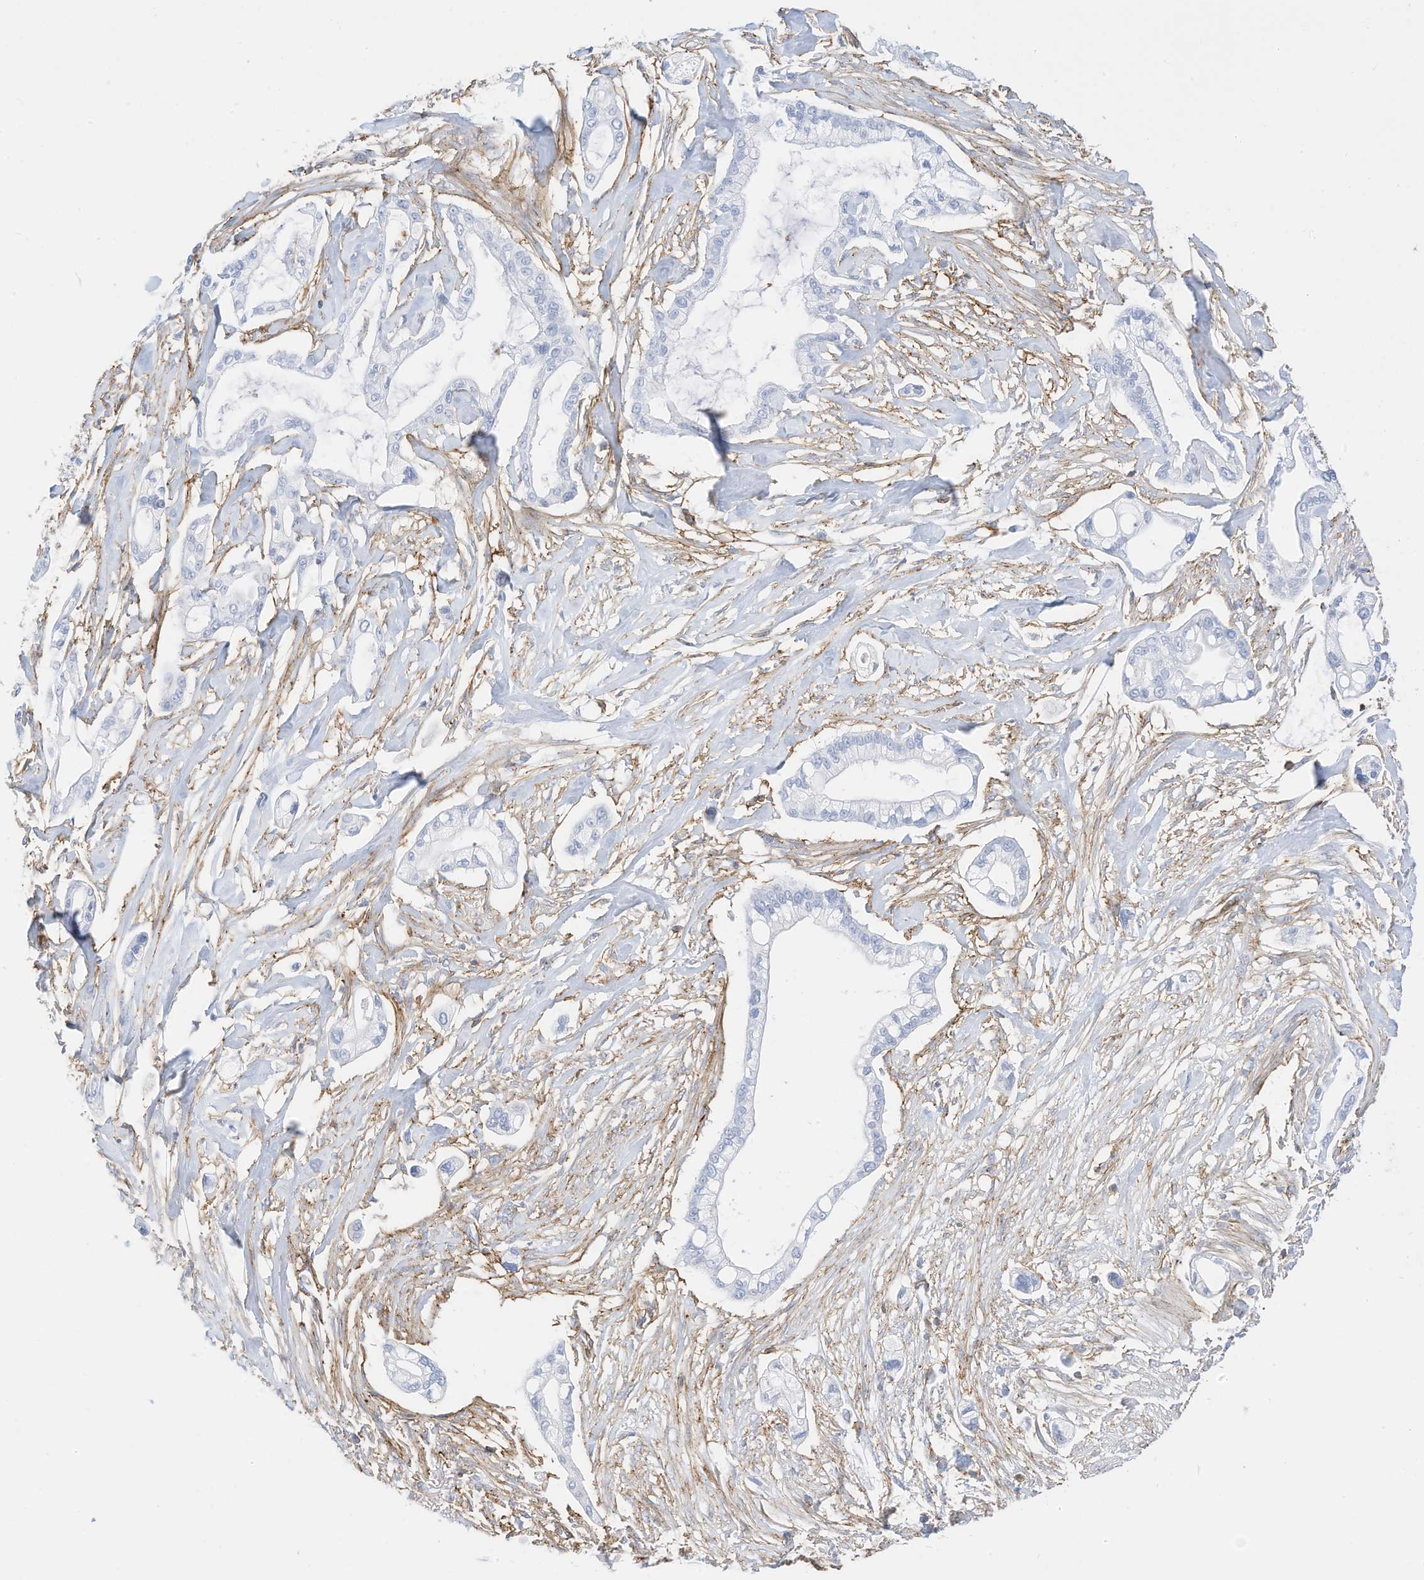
{"staining": {"intensity": "negative", "quantity": "none", "location": "none"}, "tissue": "pancreatic cancer", "cell_type": "Tumor cells", "image_type": "cancer", "snomed": [{"axis": "morphology", "description": "Adenocarcinoma, NOS"}, {"axis": "topography", "description": "Pancreas"}], "caption": "An immunohistochemistry image of adenocarcinoma (pancreatic) is shown. There is no staining in tumor cells of adenocarcinoma (pancreatic).", "gene": "TXNDC9", "patient": {"sex": "male", "age": 68}}